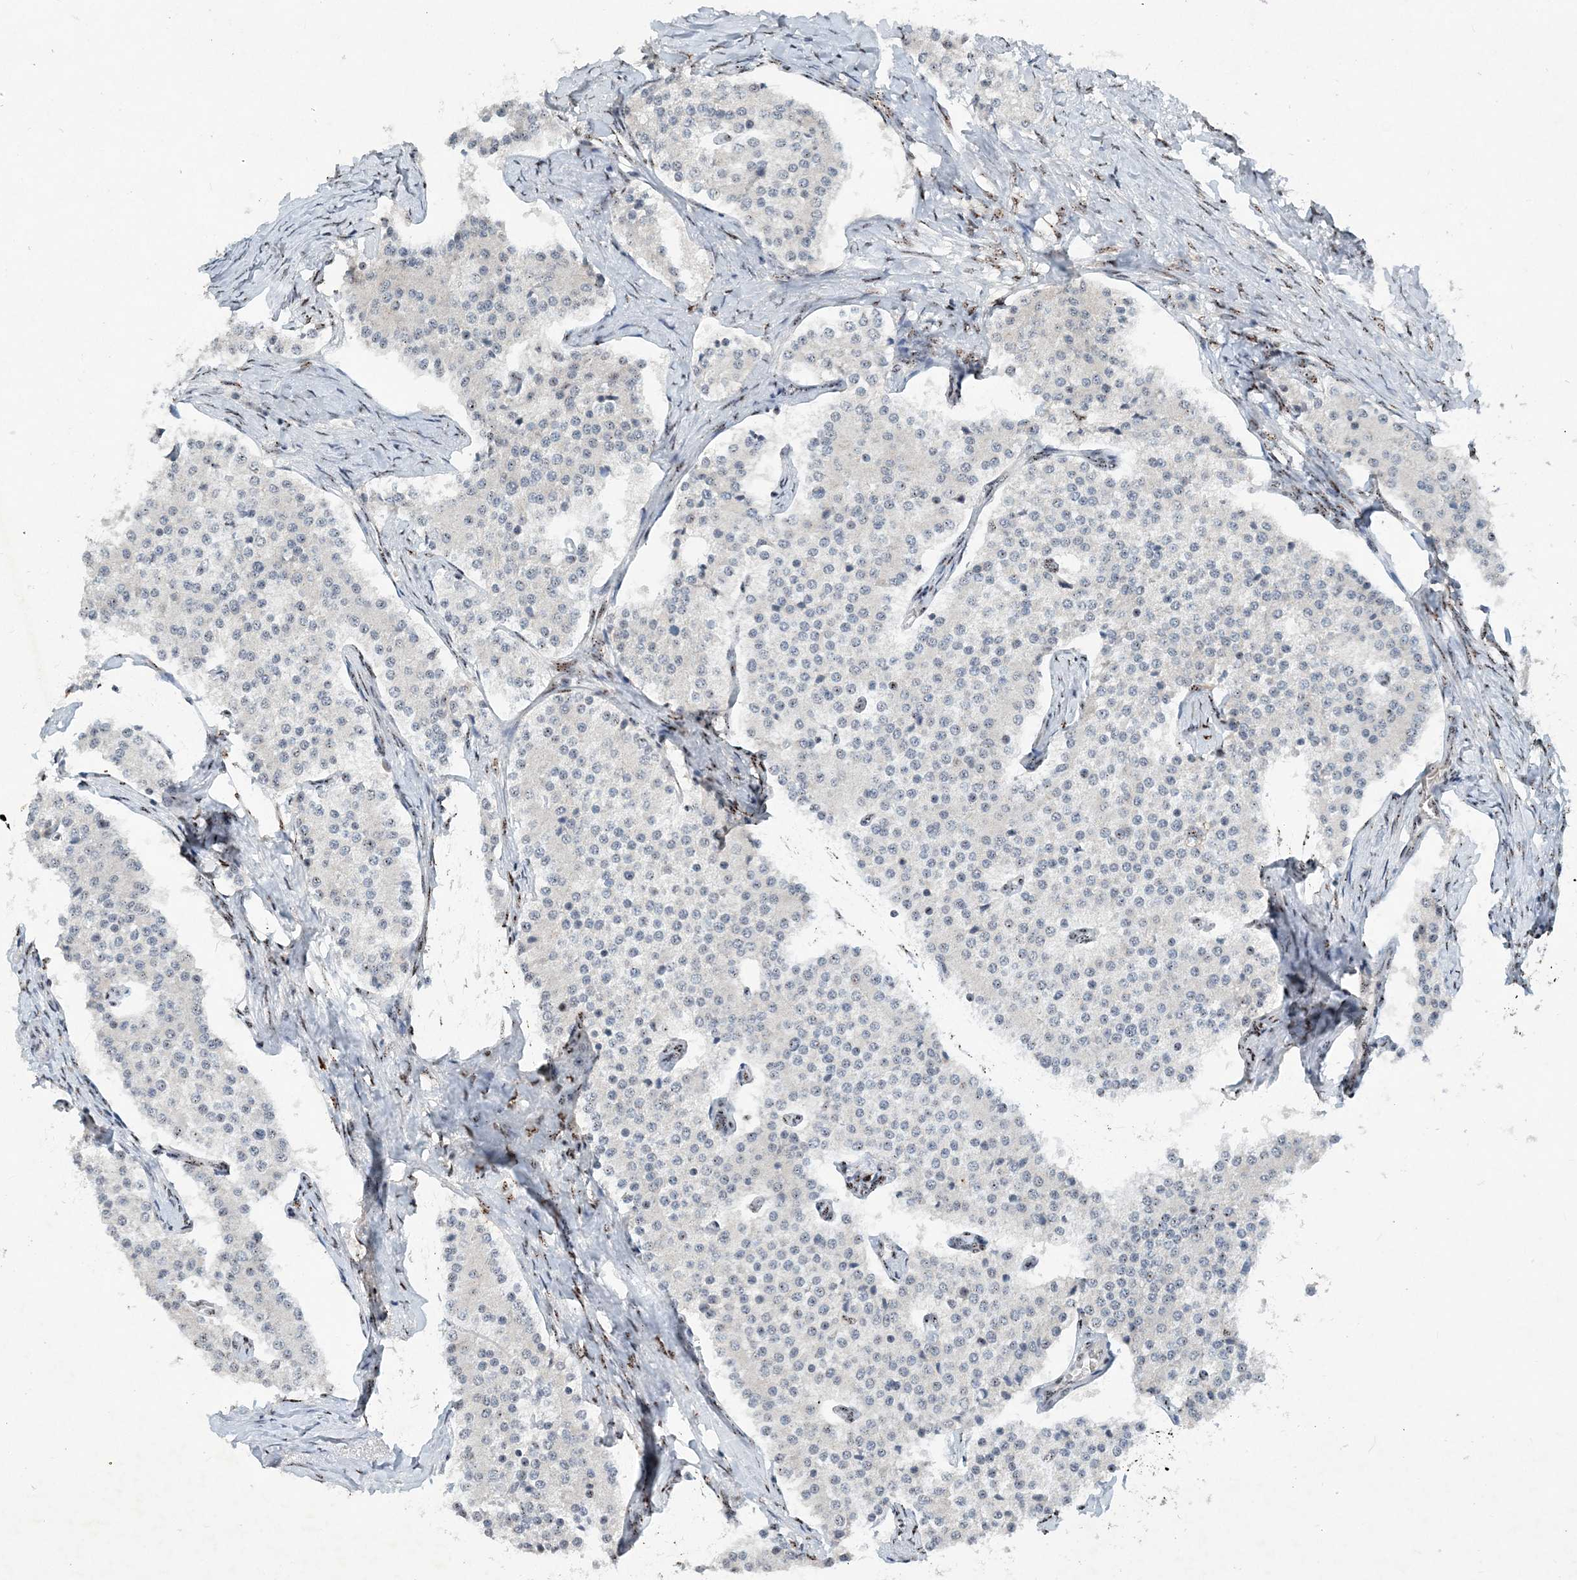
{"staining": {"intensity": "negative", "quantity": "none", "location": "none"}, "tissue": "carcinoid", "cell_type": "Tumor cells", "image_type": "cancer", "snomed": [{"axis": "morphology", "description": "Carcinoid, malignant, NOS"}, {"axis": "topography", "description": "Colon"}], "caption": "Tumor cells show no significant expression in carcinoid.", "gene": "GIN1", "patient": {"sex": "female", "age": 52}}